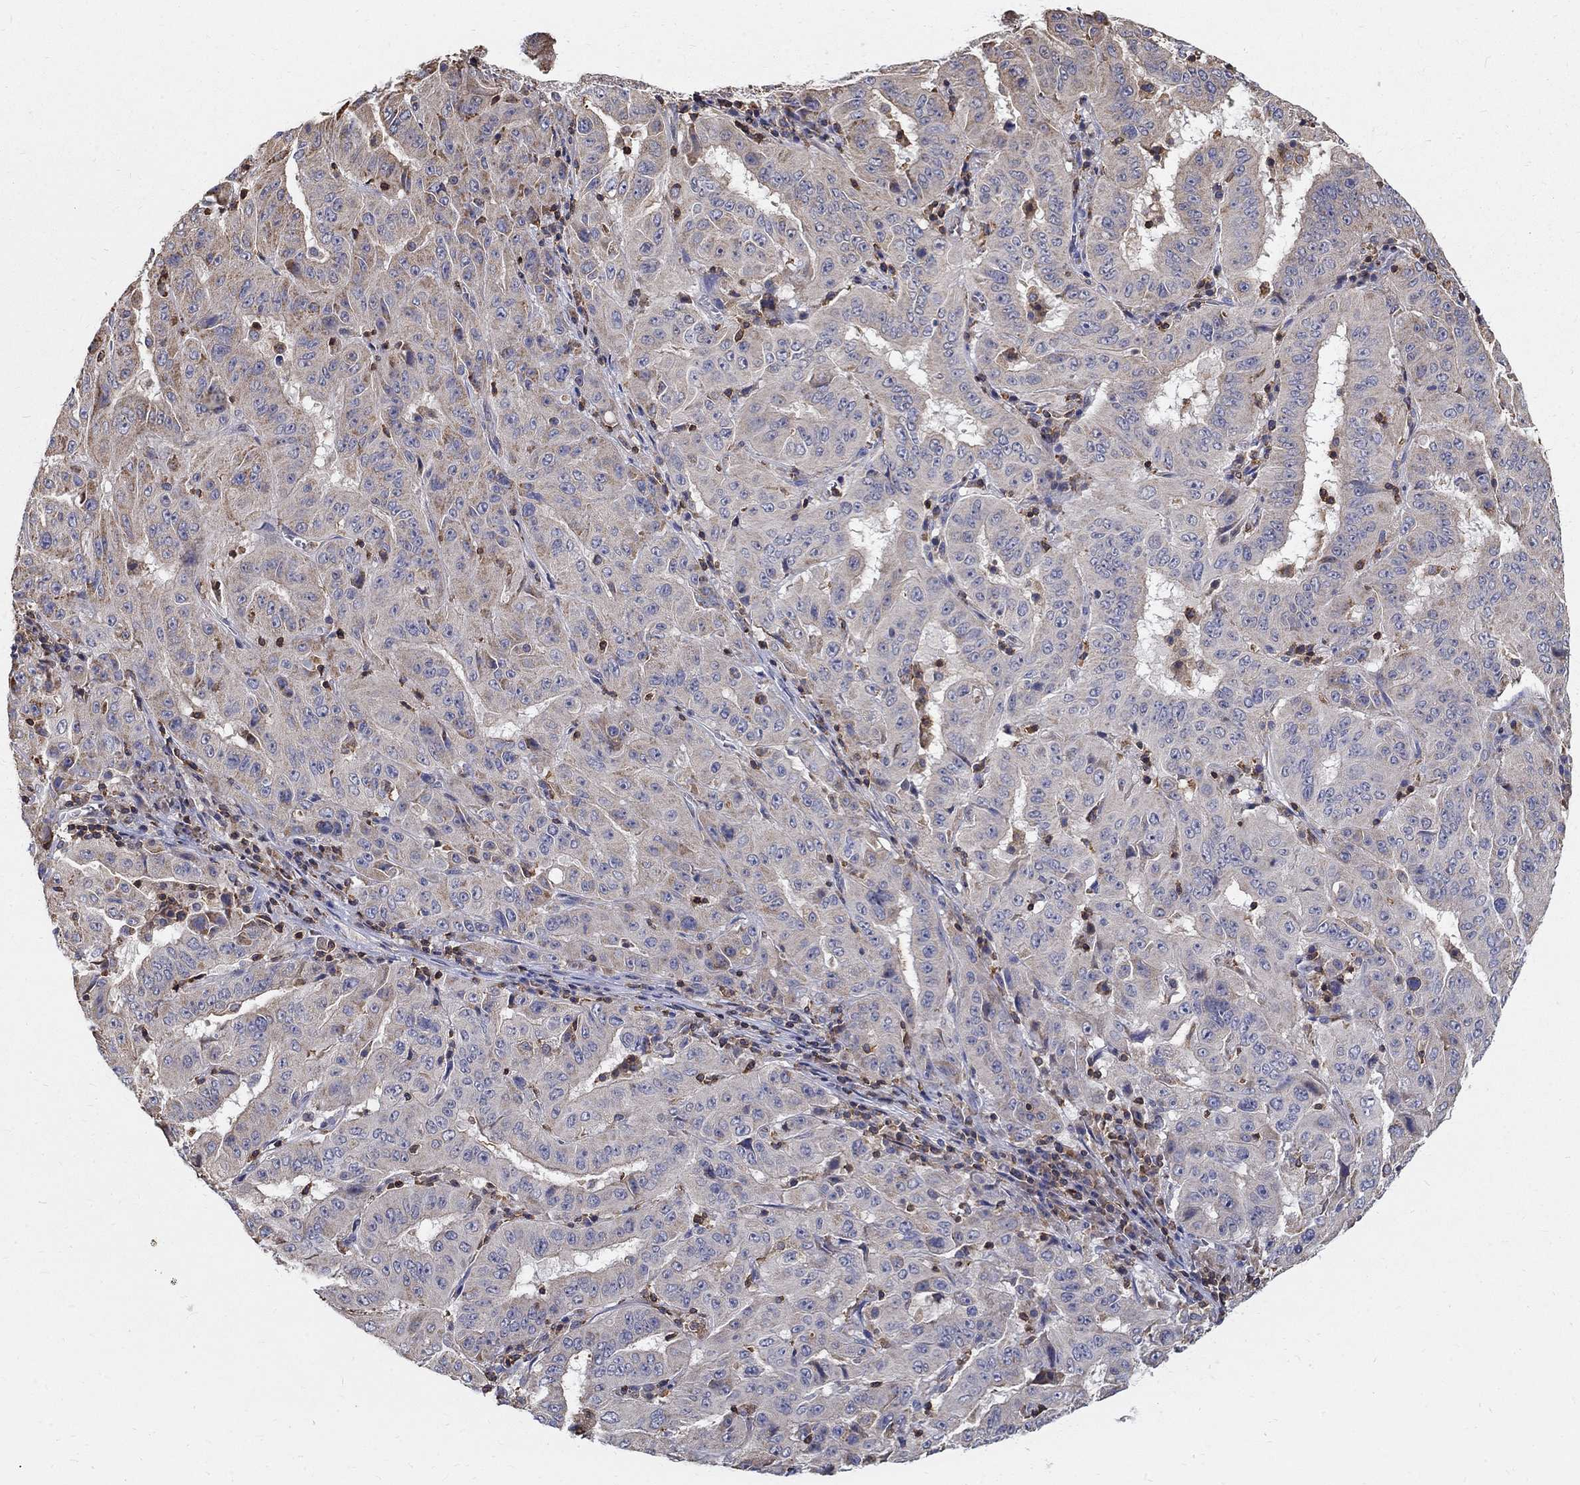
{"staining": {"intensity": "weak", "quantity": "<25%", "location": "cytoplasmic/membranous"}, "tissue": "pancreatic cancer", "cell_type": "Tumor cells", "image_type": "cancer", "snomed": [{"axis": "morphology", "description": "Adenocarcinoma, NOS"}, {"axis": "topography", "description": "Pancreas"}], "caption": "There is no significant expression in tumor cells of pancreatic cancer (adenocarcinoma). (Stains: DAB (3,3'-diaminobenzidine) immunohistochemistry with hematoxylin counter stain, Microscopy: brightfield microscopy at high magnification).", "gene": "AGAP2", "patient": {"sex": "male", "age": 63}}